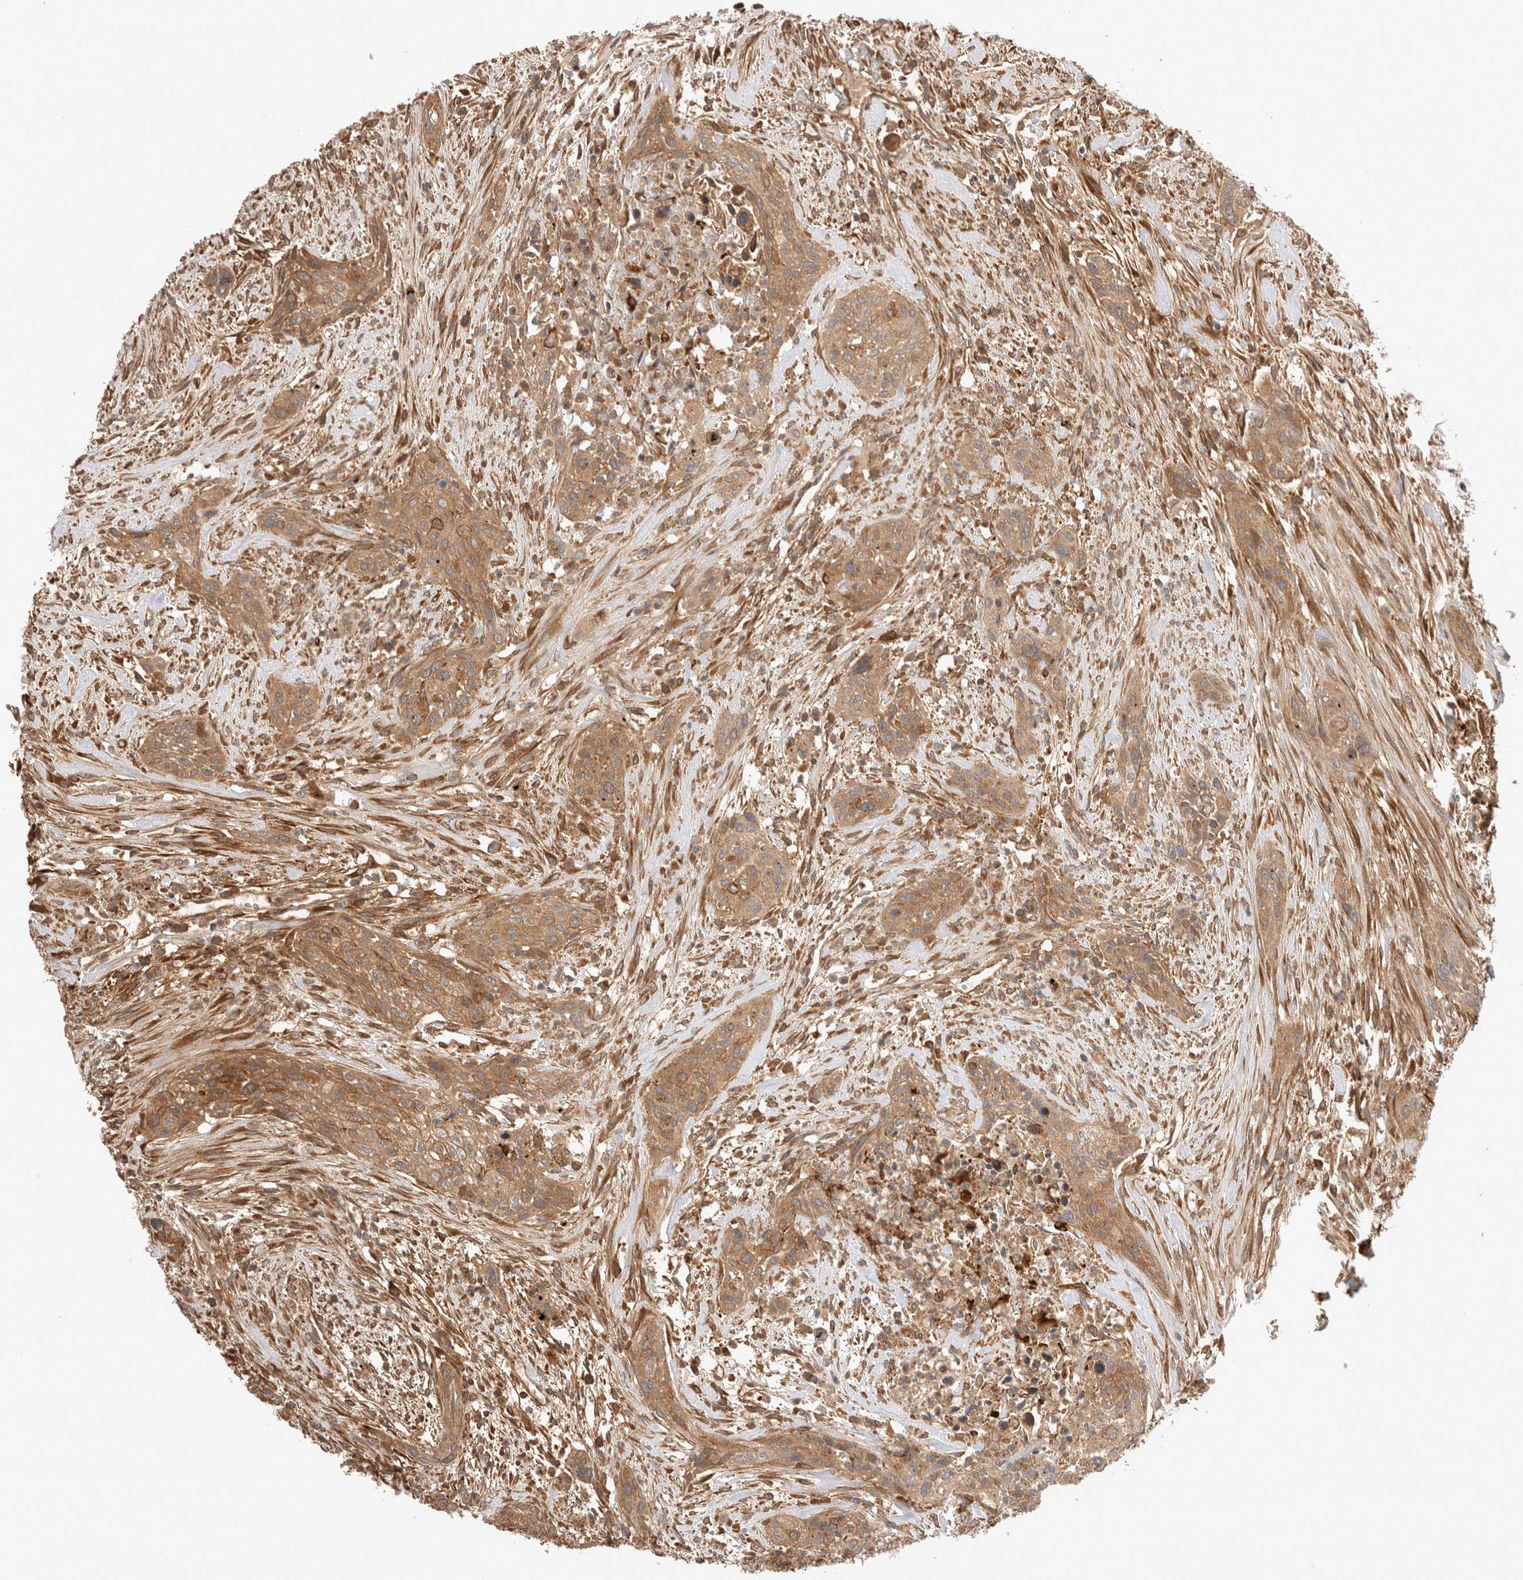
{"staining": {"intensity": "moderate", "quantity": ">75%", "location": "cytoplasmic/membranous"}, "tissue": "urothelial cancer", "cell_type": "Tumor cells", "image_type": "cancer", "snomed": [{"axis": "morphology", "description": "Urothelial carcinoma, High grade"}, {"axis": "topography", "description": "Urinary bladder"}], "caption": "IHC of urothelial cancer exhibits medium levels of moderate cytoplasmic/membranous positivity in about >75% of tumor cells.", "gene": "VPS28", "patient": {"sex": "male", "age": 35}}